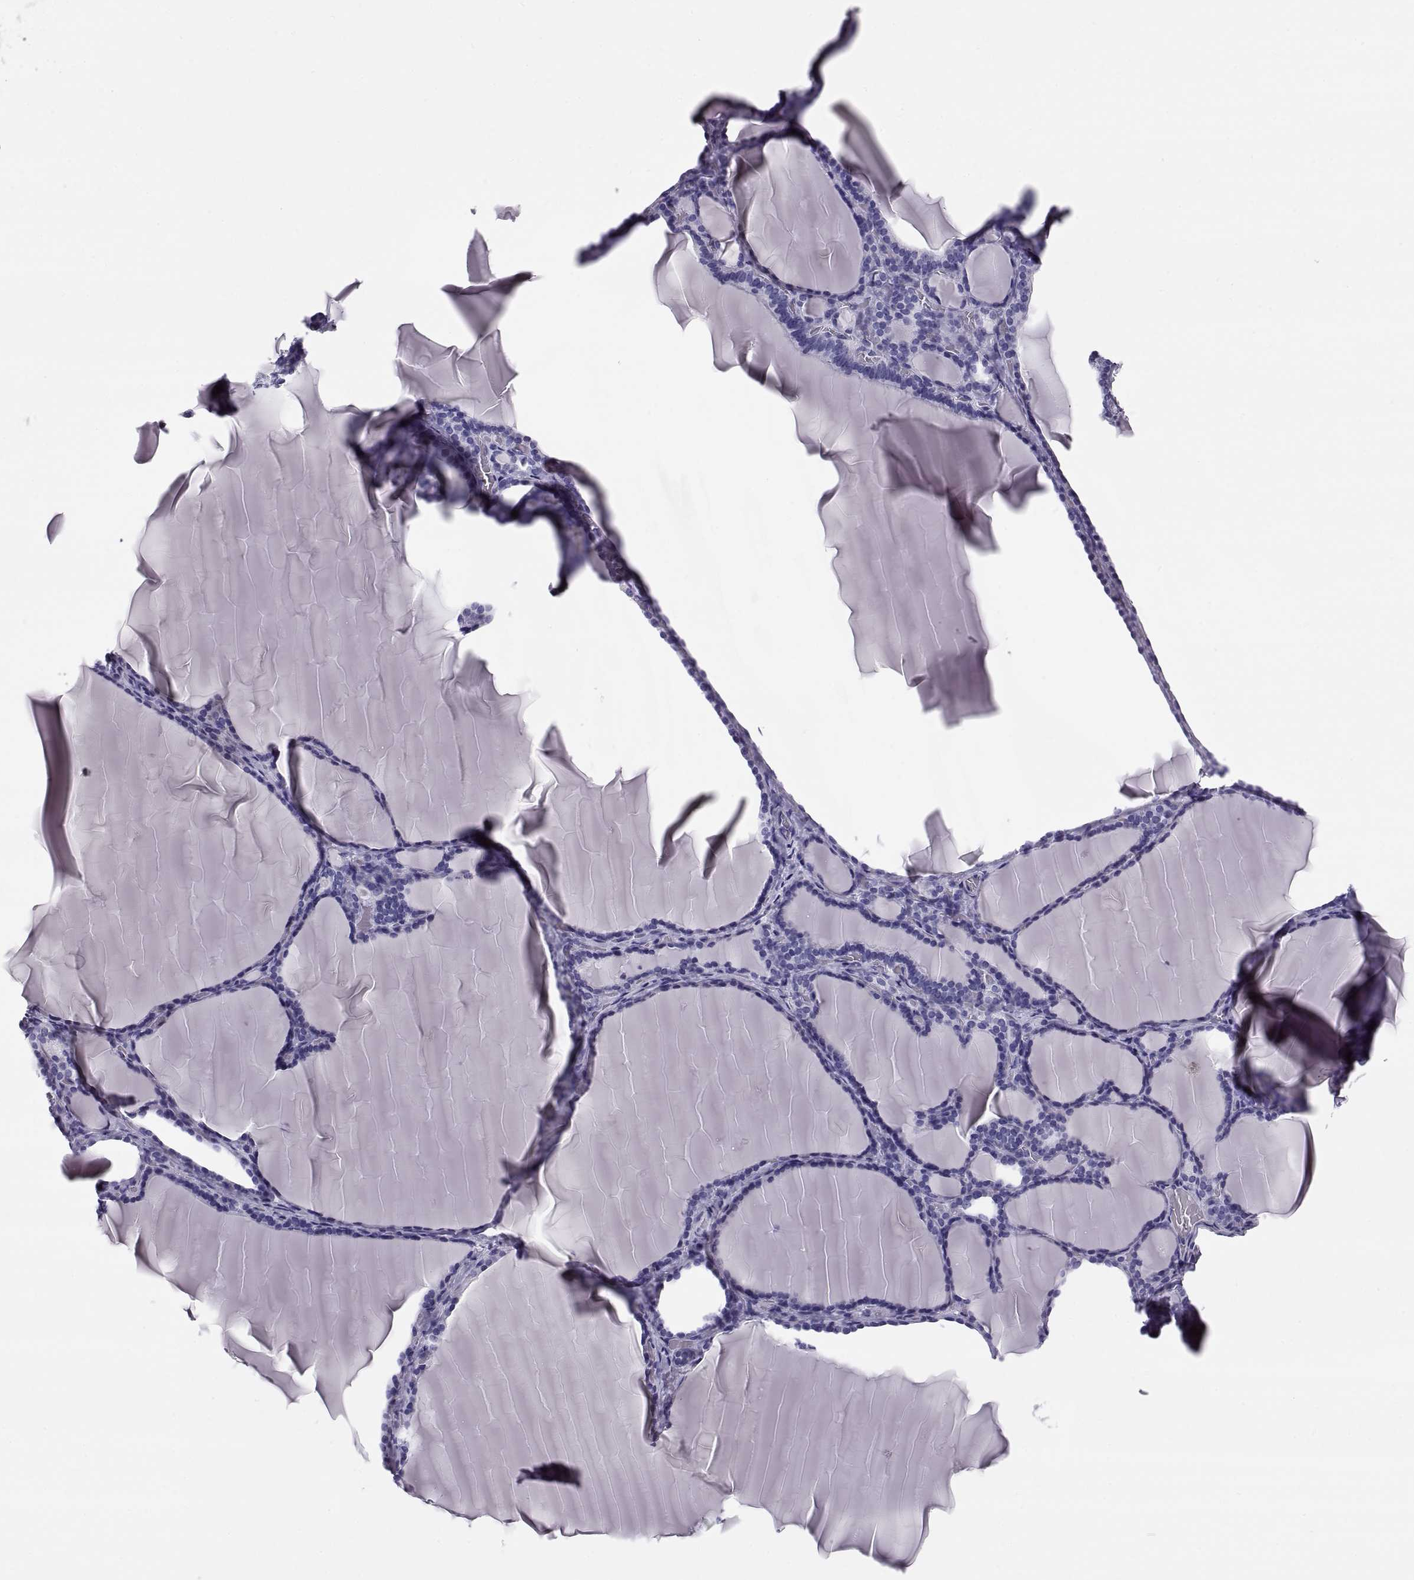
{"staining": {"intensity": "negative", "quantity": "none", "location": "none"}, "tissue": "thyroid gland", "cell_type": "Glandular cells", "image_type": "normal", "snomed": [{"axis": "morphology", "description": "Normal tissue, NOS"}, {"axis": "morphology", "description": "Hyperplasia, NOS"}, {"axis": "topography", "description": "Thyroid gland"}], "caption": "DAB immunohistochemical staining of benign thyroid gland demonstrates no significant expression in glandular cells.", "gene": "PAX2", "patient": {"sex": "female", "age": 27}}